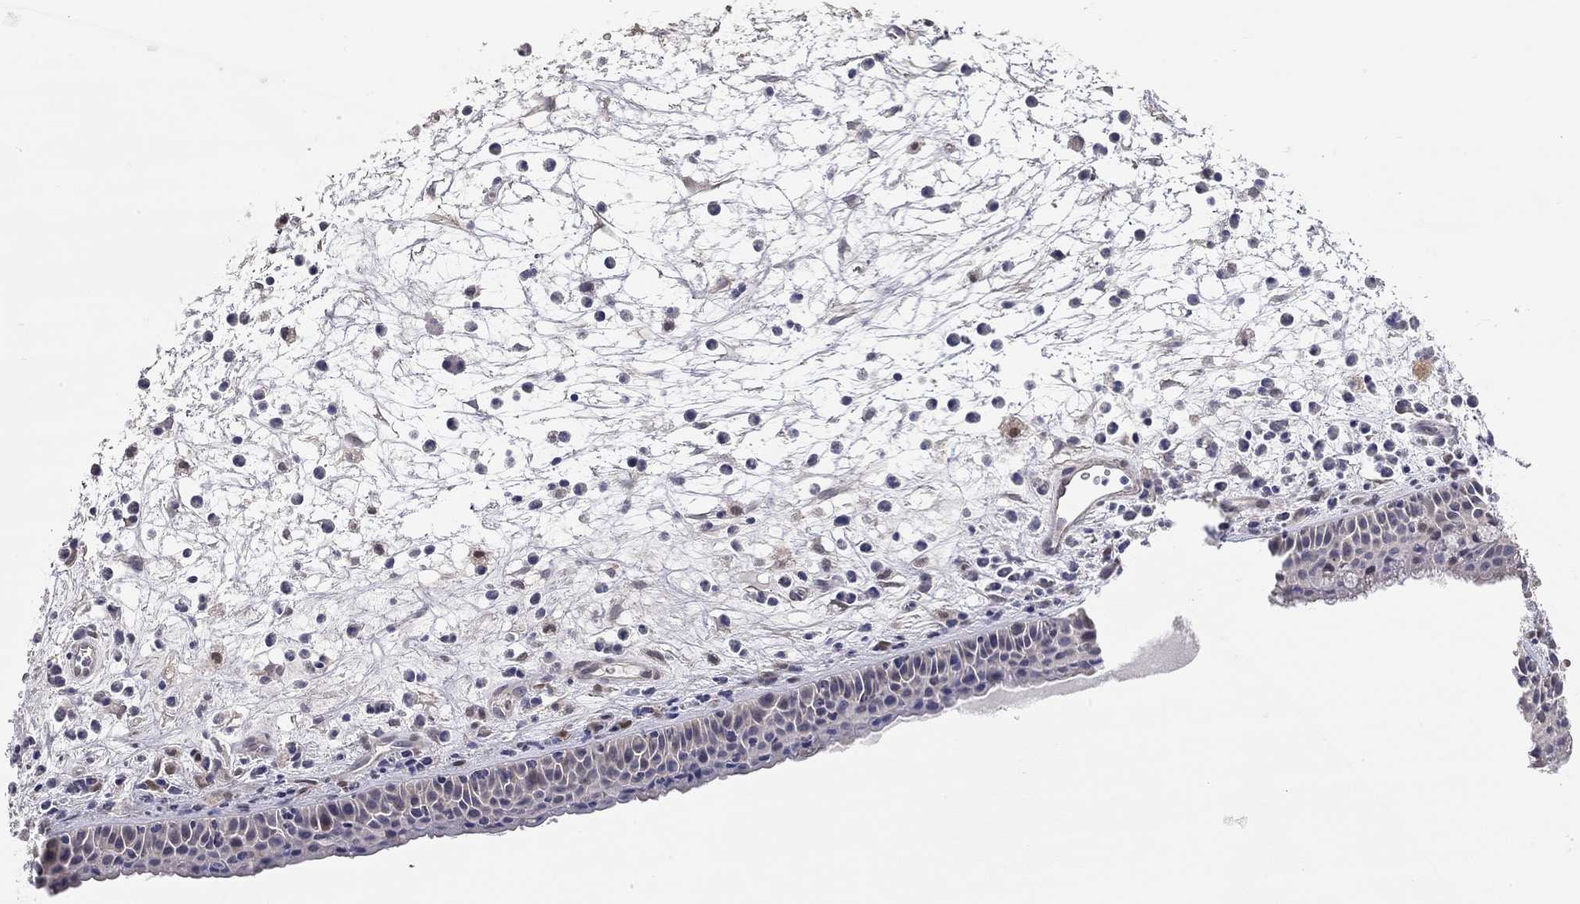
{"staining": {"intensity": "negative", "quantity": "none", "location": "none"}, "tissue": "nasopharynx", "cell_type": "Respiratory epithelial cells", "image_type": "normal", "snomed": [{"axis": "morphology", "description": "Normal tissue, NOS"}, {"axis": "topography", "description": "Nasopharynx"}], "caption": "Immunohistochemistry histopathology image of benign nasopharynx: nasopharynx stained with DAB demonstrates no significant protein staining in respiratory epithelial cells.", "gene": "PAPSS2", "patient": {"sex": "female", "age": 73}}